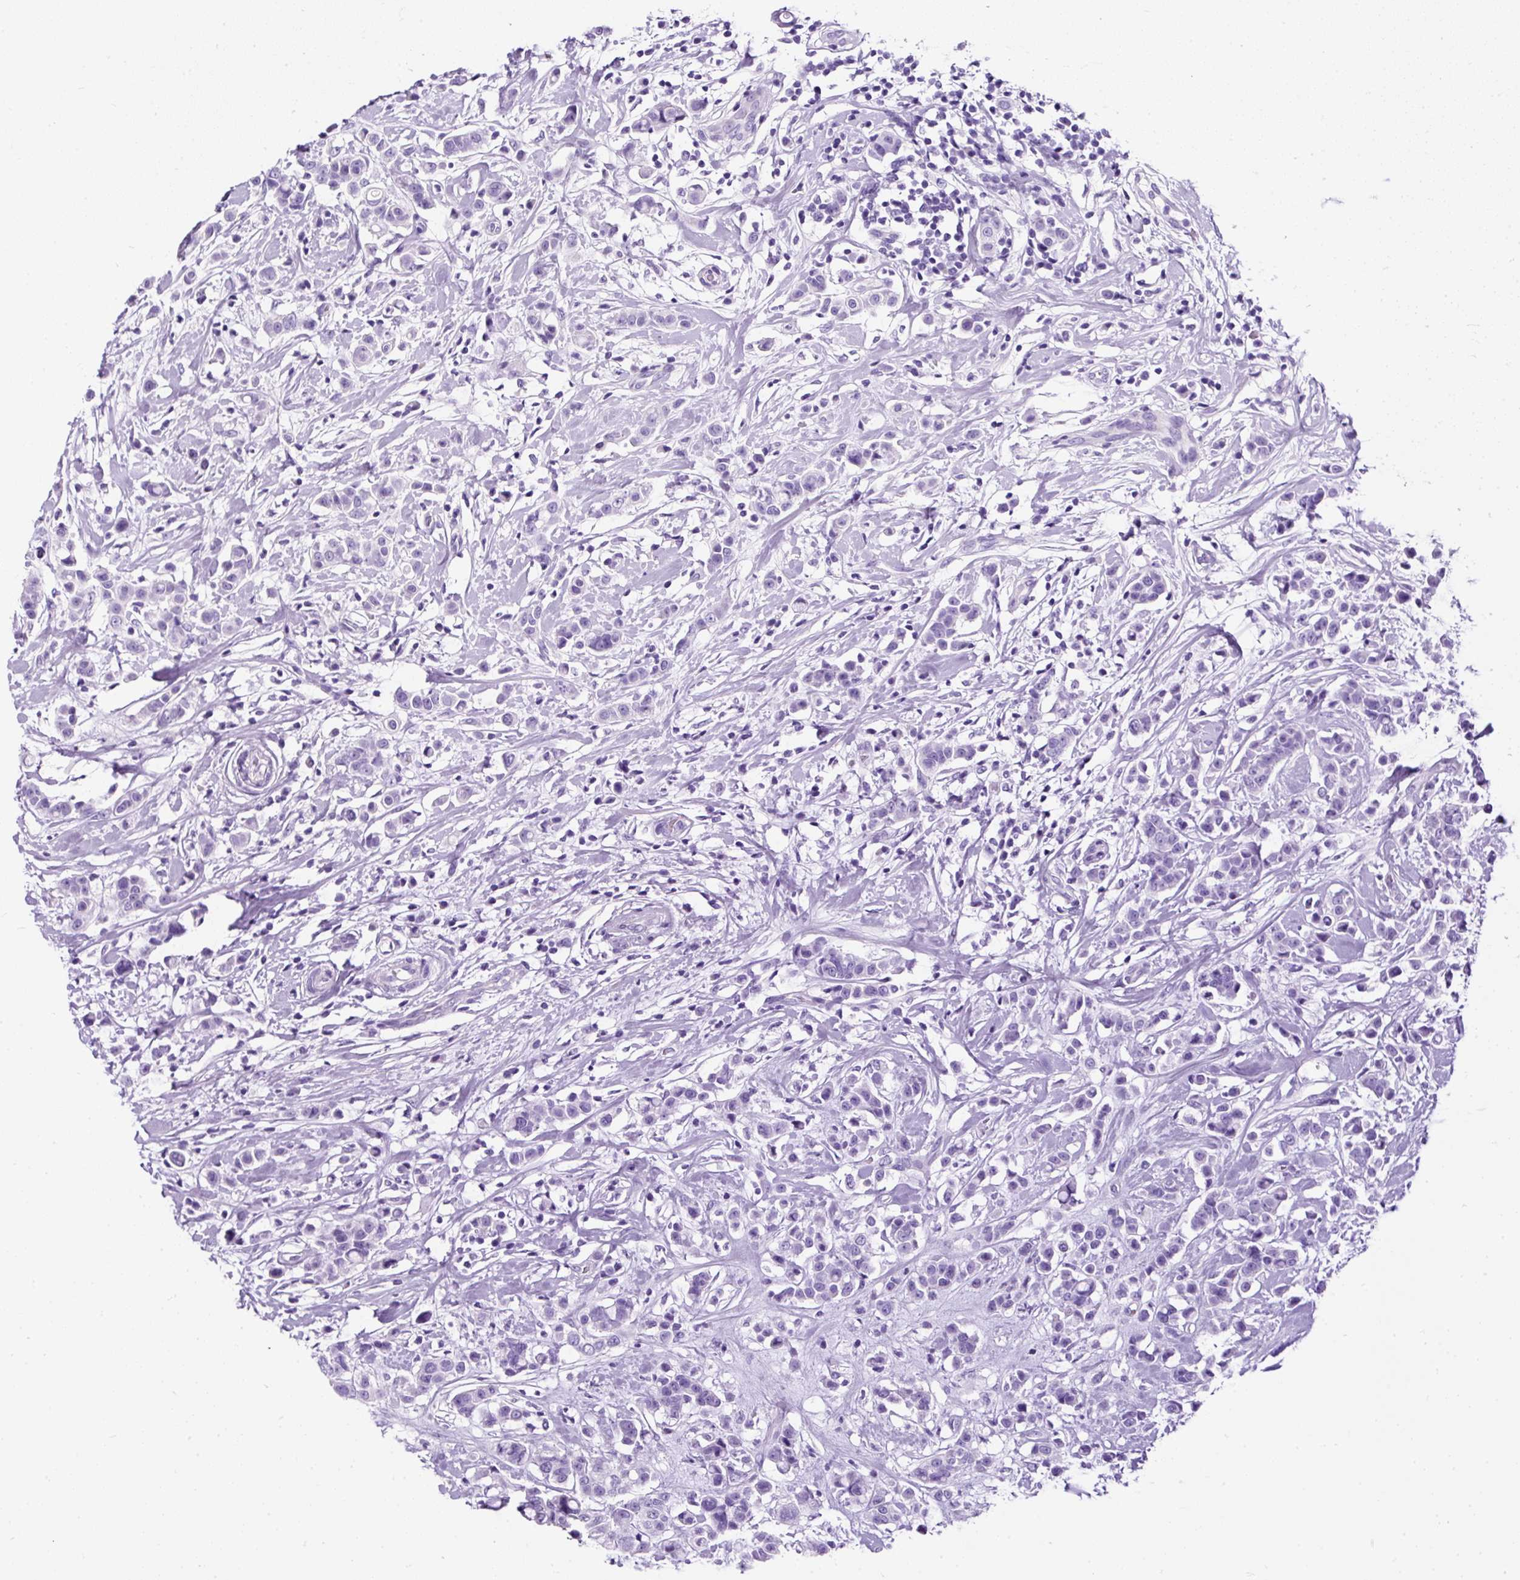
{"staining": {"intensity": "negative", "quantity": "none", "location": "none"}, "tissue": "breast cancer", "cell_type": "Tumor cells", "image_type": "cancer", "snomed": [{"axis": "morphology", "description": "Duct carcinoma"}, {"axis": "topography", "description": "Breast"}], "caption": "Immunohistochemistry of breast intraductal carcinoma shows no expression in tumor cells.", "gene": "STOX2", "patient": {"sex": "female", "age": 27}}